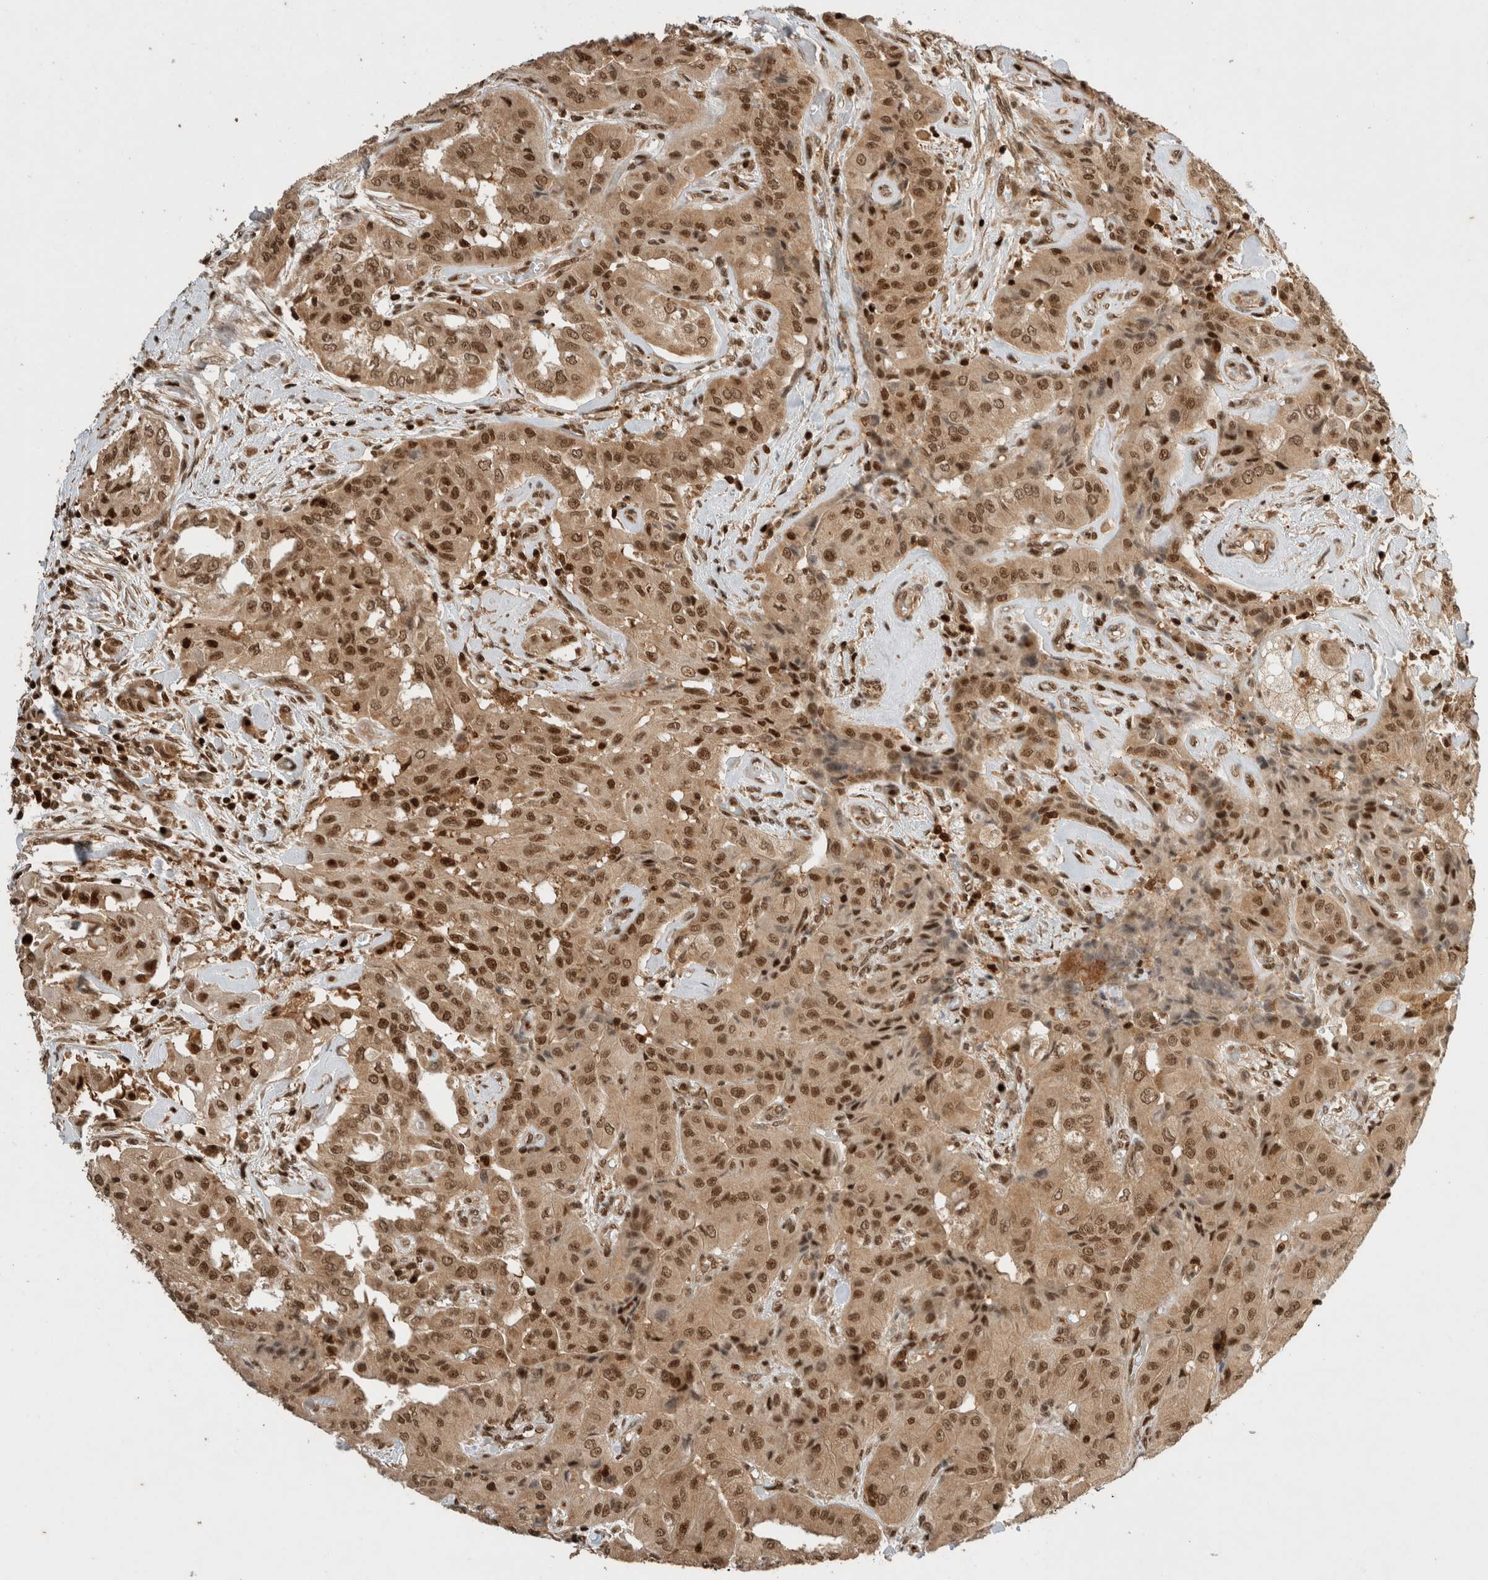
{"staining": {"intensity": "moderate", "quantity": ">75%", "location": "cytoplasmic/membranous,nuclear"}, "tissue": "thyroid cancer", "cell_type": "Tumor cells", "image_type": "cancer", "snomed": [{"axis": "morphology", "description": "Papillary adenocarcinoma, NOS"}, {"axis": "topography", "description": "Thyroid gland"}], "caption": "Tumor cells demonstrate medium levels of moderate cytoplasmic/membranous and nuclear positivity in approximately >75% of cells in human papillary adenocarcinoma (thyroid).", "gene": "SNRNP40", "patient": {"sex": "female", "age": 59}}